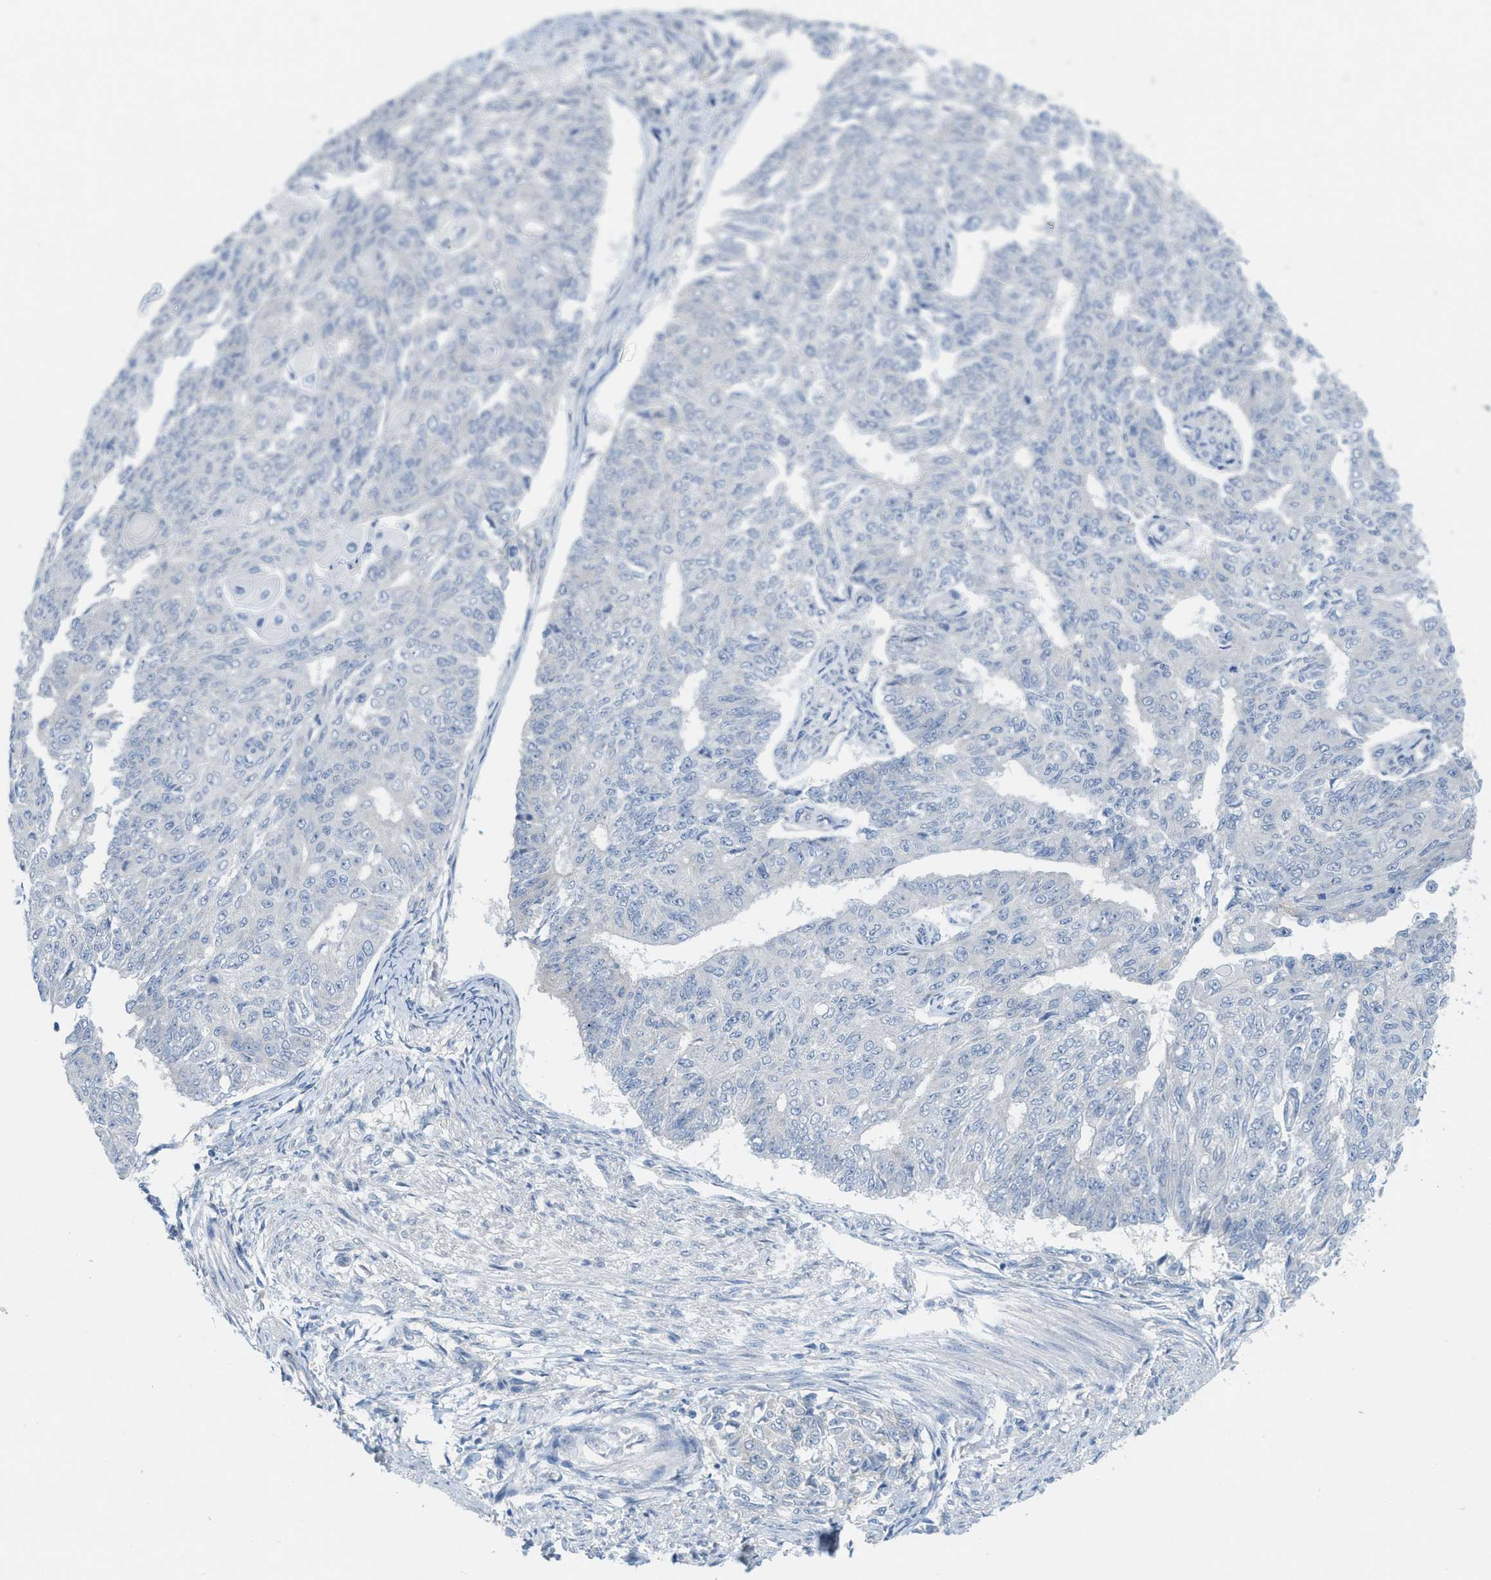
{"staining": {"intensity": "negative", "quantity": "none", "location": "none"}, "tissue": "endometrial cancer", "cell_type": "Tumor cells", "image_type": "cancer", "snomed": [{"axis": "morphology", "description": "Adenocarcinoma, NOS"}, {"axis": "topography", "description": "Endometrium"}], "caption": "DAB (3,3'-diaminobenzidine) immunohistochemical staining of endometrial adenocarcinoma reveals no significant positivity in tumor cells.", "gene": "ZFYVE9", "patient": {"sex": "female", "age": 32}}